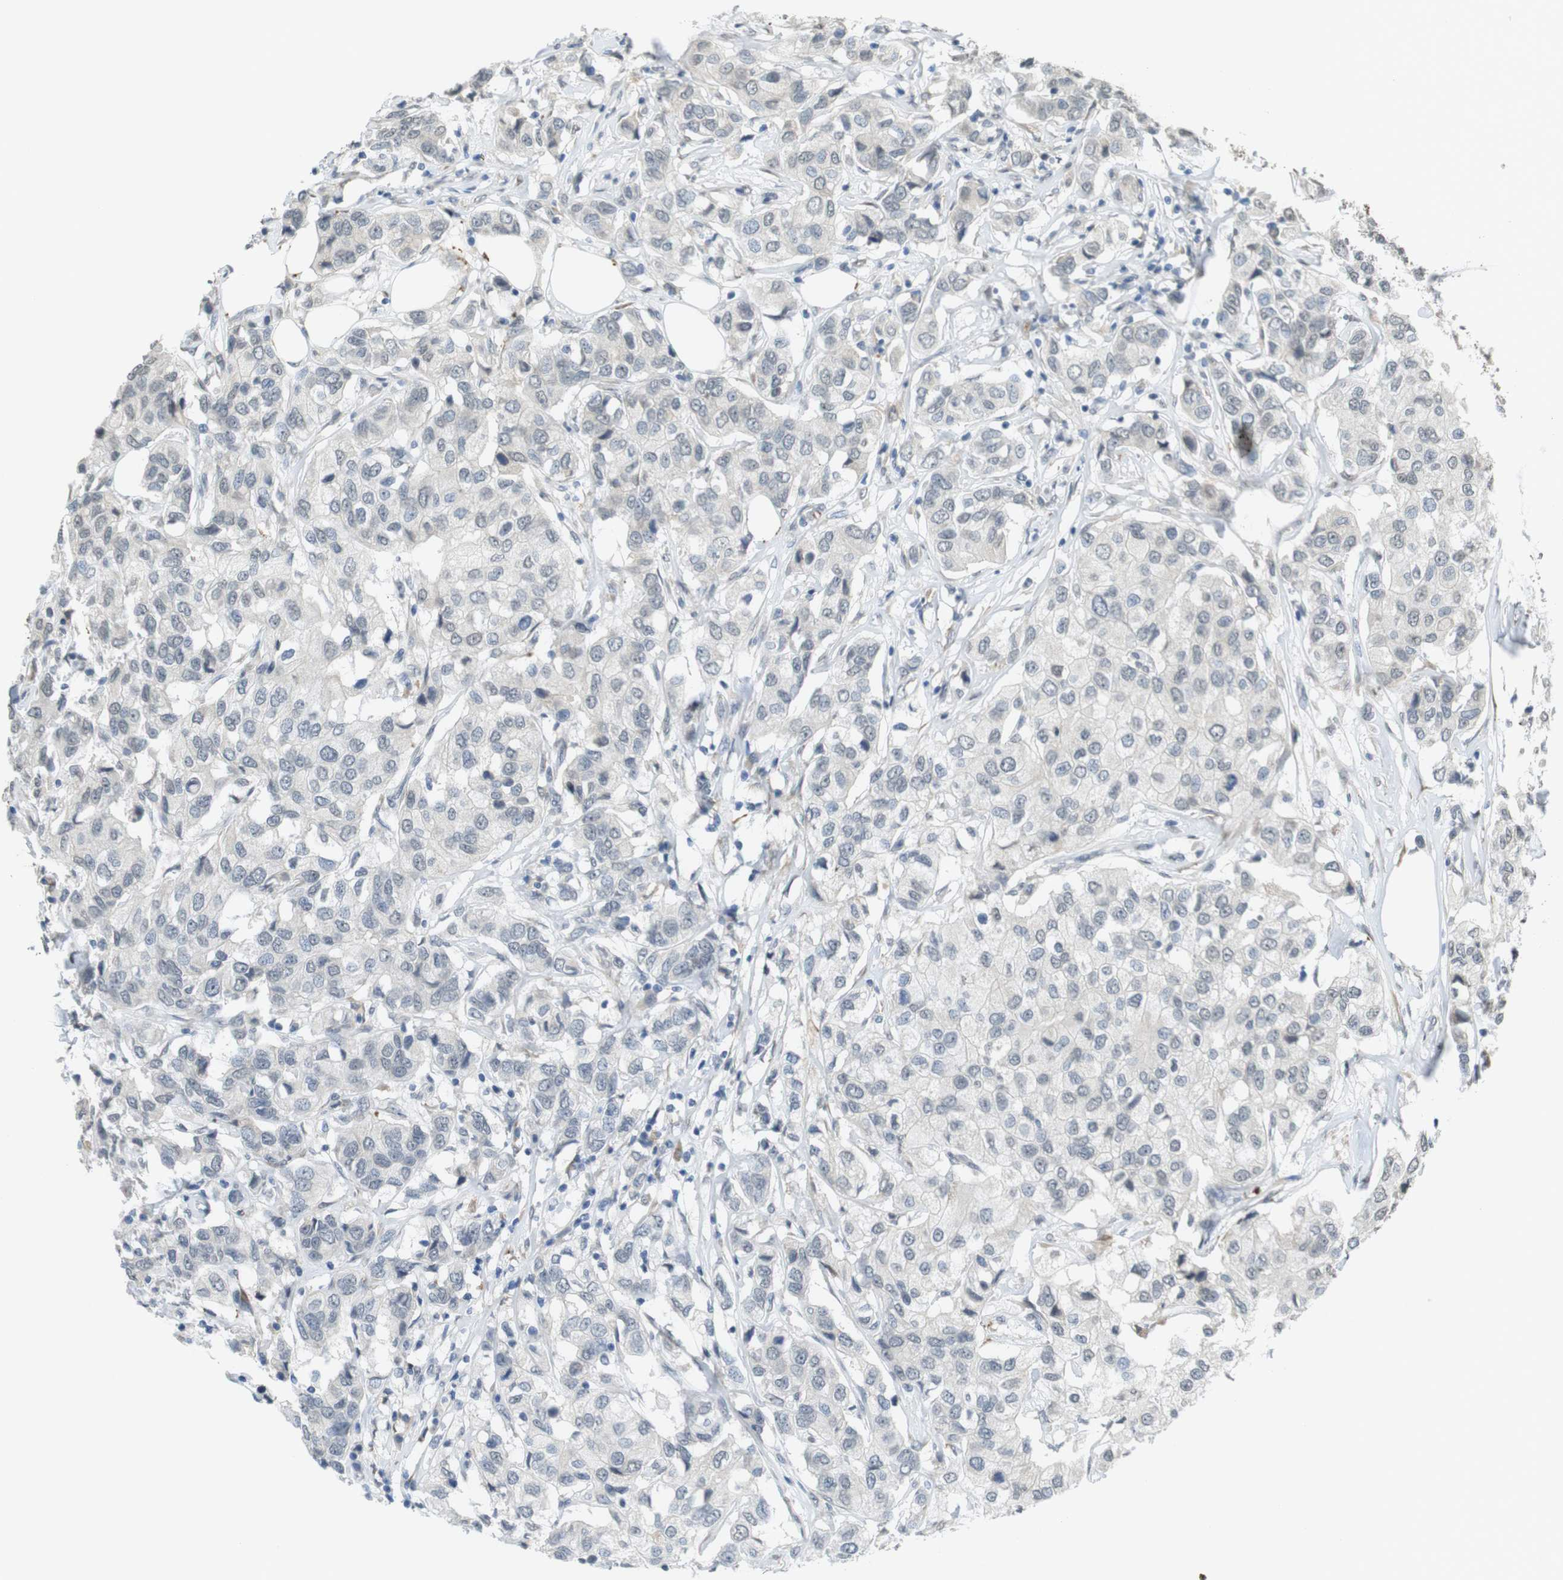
{"staining": {"intensity": "negative", "quantity": "none", "location": "none"}, "tissue": "breast cancer", "cell_type": "Tumor cells", "image_type": "cancer", "snomed": [{"axis": "morphology", "description": "Duct carcinoma"}, {"axis": "topography", "description": "Breast"}], "caption": "An immunohistochemistry (IHC) photomicrograph of breast intraductal carcinoma is shown. There is no staining in tumor cells of breast intraductal carcinoma.", "gene": "FZD10", "patient": {"sex": "female", "age": 80}}